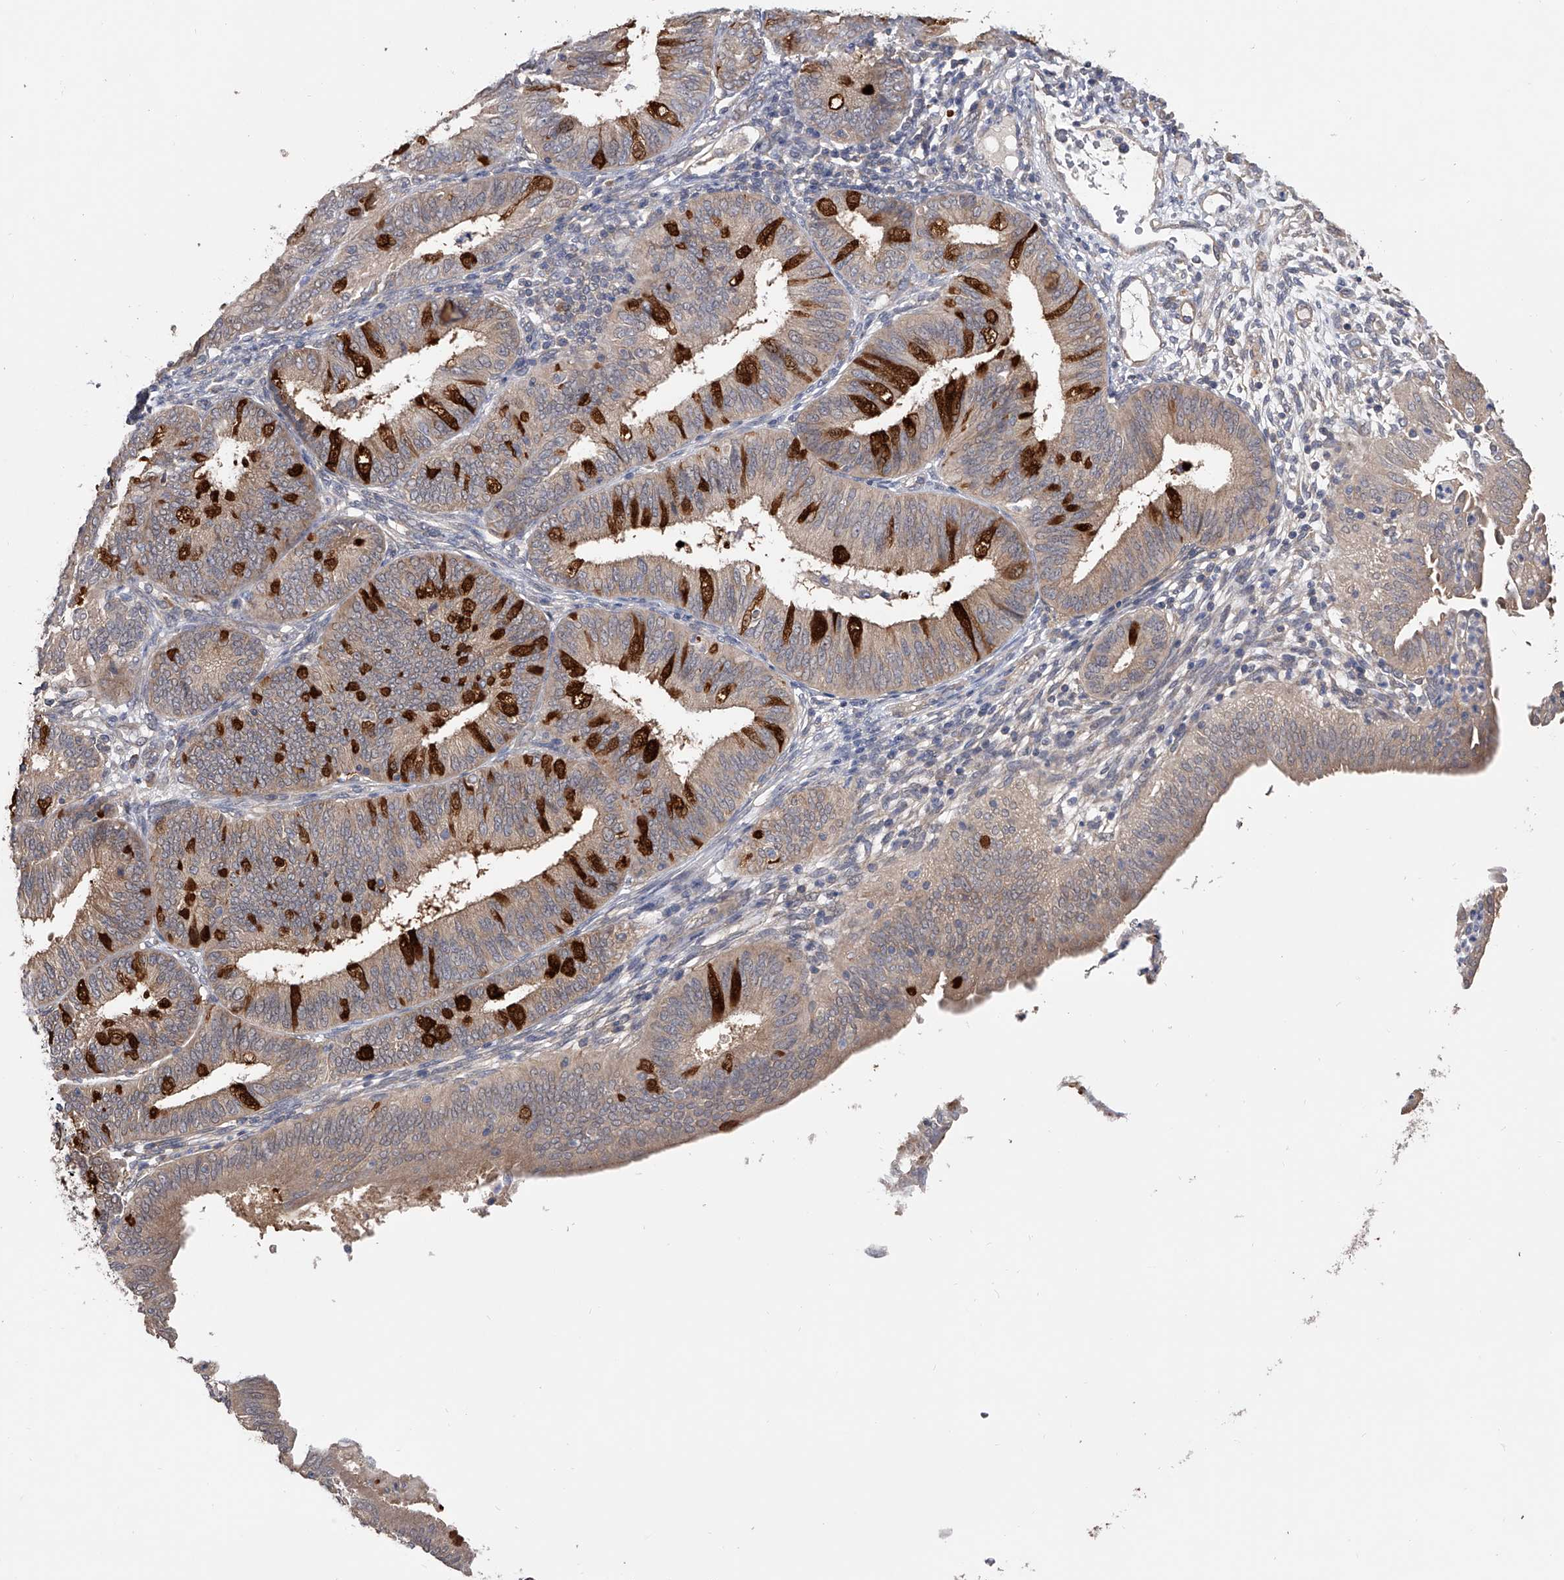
{"staining": {"intensity": "strong", "quantity": "<25%", "location": "cytoplasmic/membranous"}, "tissue": "endometrial cancer", "cell_type": "Tumor cells", "image_type": "cancer", "snomed": [{"axis": "morphology", "description": "Adenocarcinoma, NOS"}, {"axis": "topography", "description": "Endometrium"}], "caption": "Immunohistochemical staining of adenocarcinoma (endometrial) reveals medium levels of strong cytoplasmic/membranous protein positivity in approximately <25% of tumor cells. (DAB IHC, brown staining for protein, blue staining for nuclei).", "gene": "CFAP298", "patient": {"sex": "female", "age": 51}}